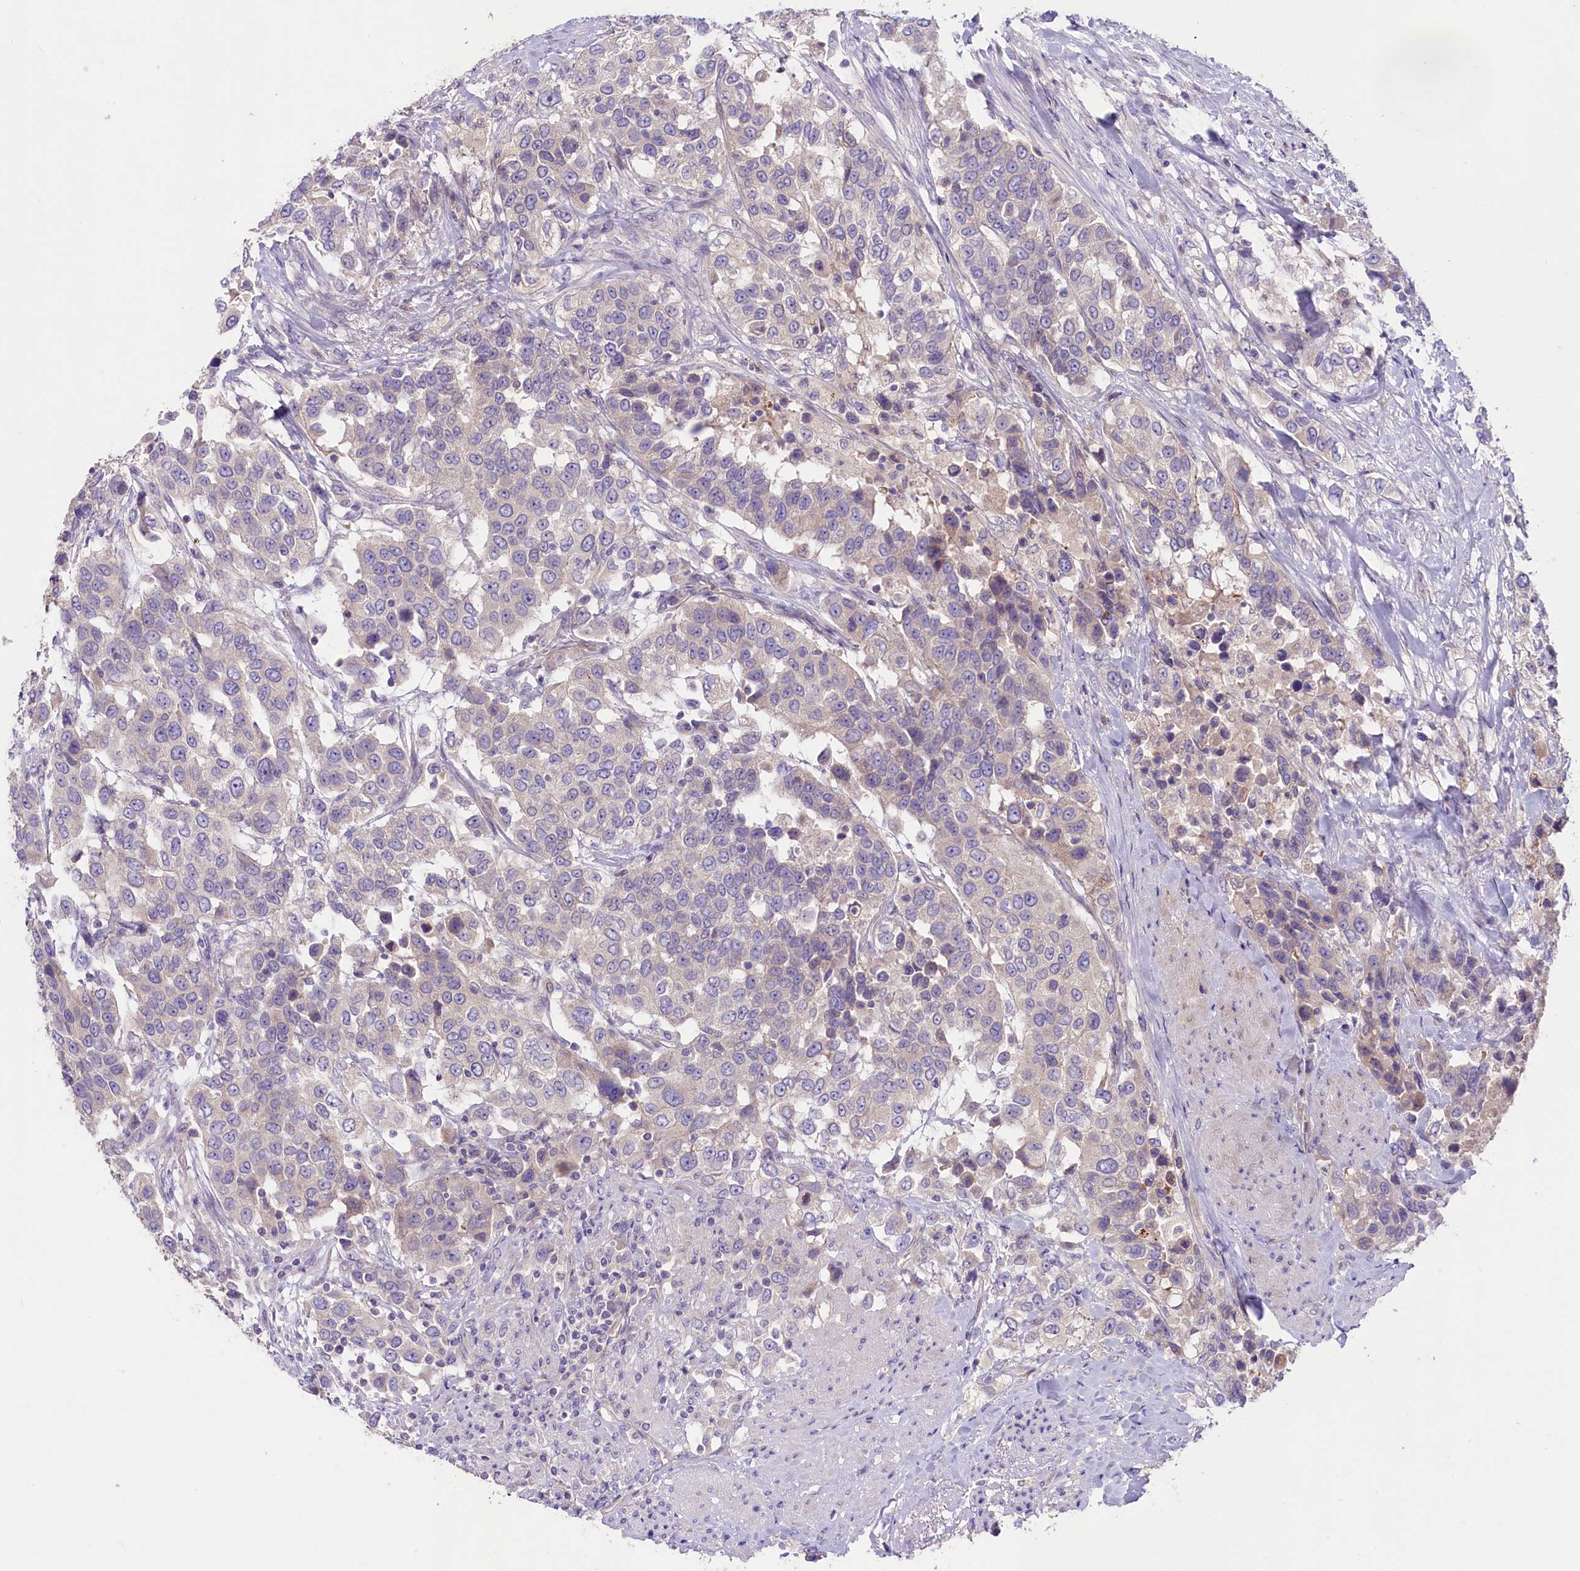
{"staining": {"intensity": "negative", "quantity": "none", "location": "none"}, "tissue": "urothelial cancer", "cell_type": "Tumor cells", "image_type": "cancer", "snomed": [{"axis": "morphology", "description": "Urothelial carcinoma, High grade"}, {"axis": "topography", "description": "Urinary bladder"}], "caption": "There is no significant expression in tumor cells of urothelial carcinoma (high-grade).", "gene": "CD99L2", "patient": {"sex": "female", "age": 80}}